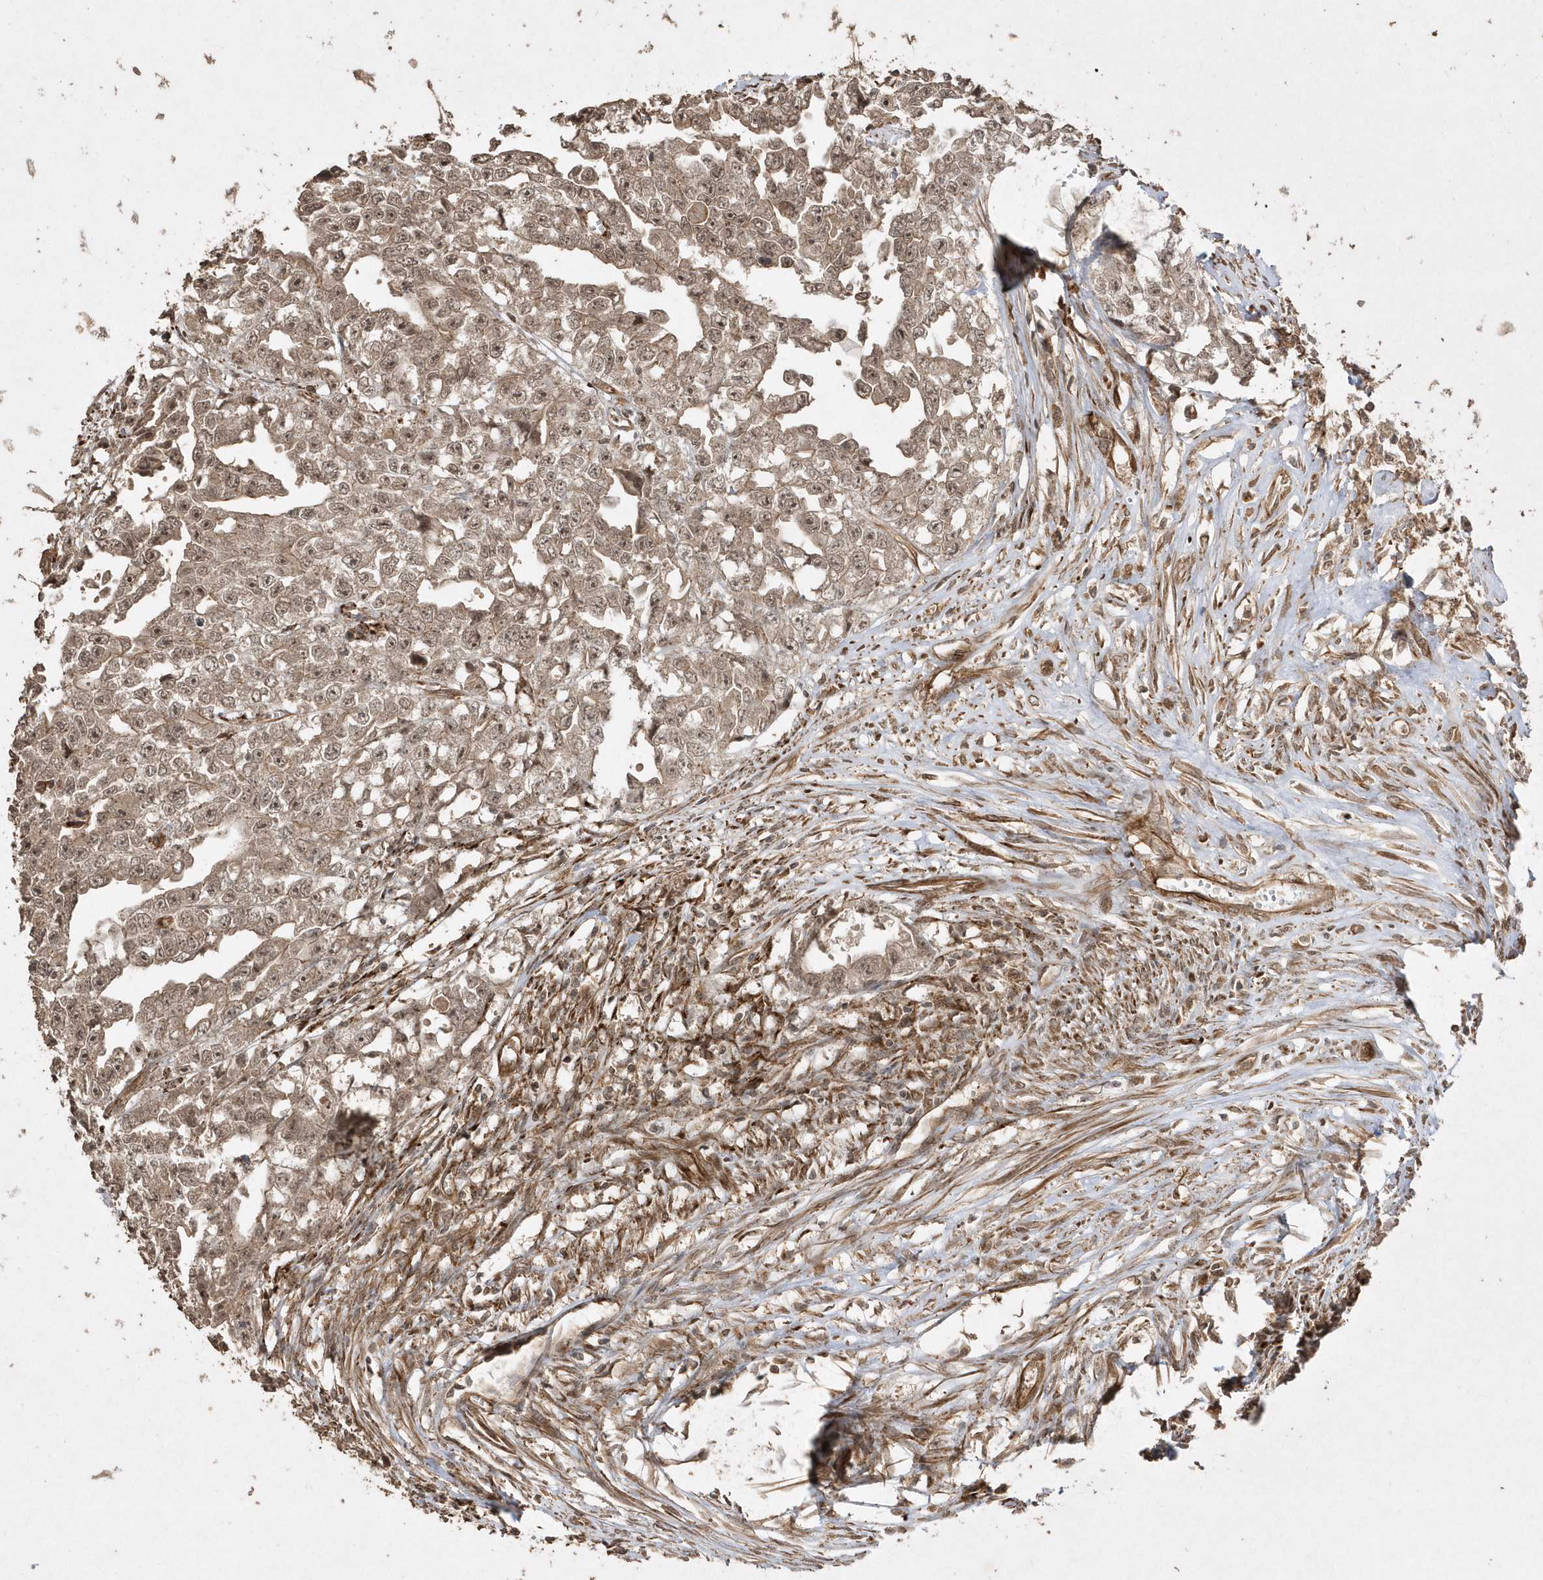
{"staining": {"intensity": "moderate", "quantity": "25%-75%", "location": "cytoplasmic/membranous,nuclear"}, "tissue": "testis cancer", "cell_type": "Tumor cells", "image_type": "cancer", "snomed": [{"axis": "morphology", "description": "Seminoma, NOS"}, {"axis": "morphology", "description": "Carcinoma, Embryonal, NOS"}, {"axis": "topography", "description": "Testis"}], "caption": "A histopathology image of testis cancer stained for a protein reveals moderate cytoplasmic/membranous and nuclear brown staining in tumor cells.", "gene": "AVPI1", "patient": {"sex": "male", "age": 43}}